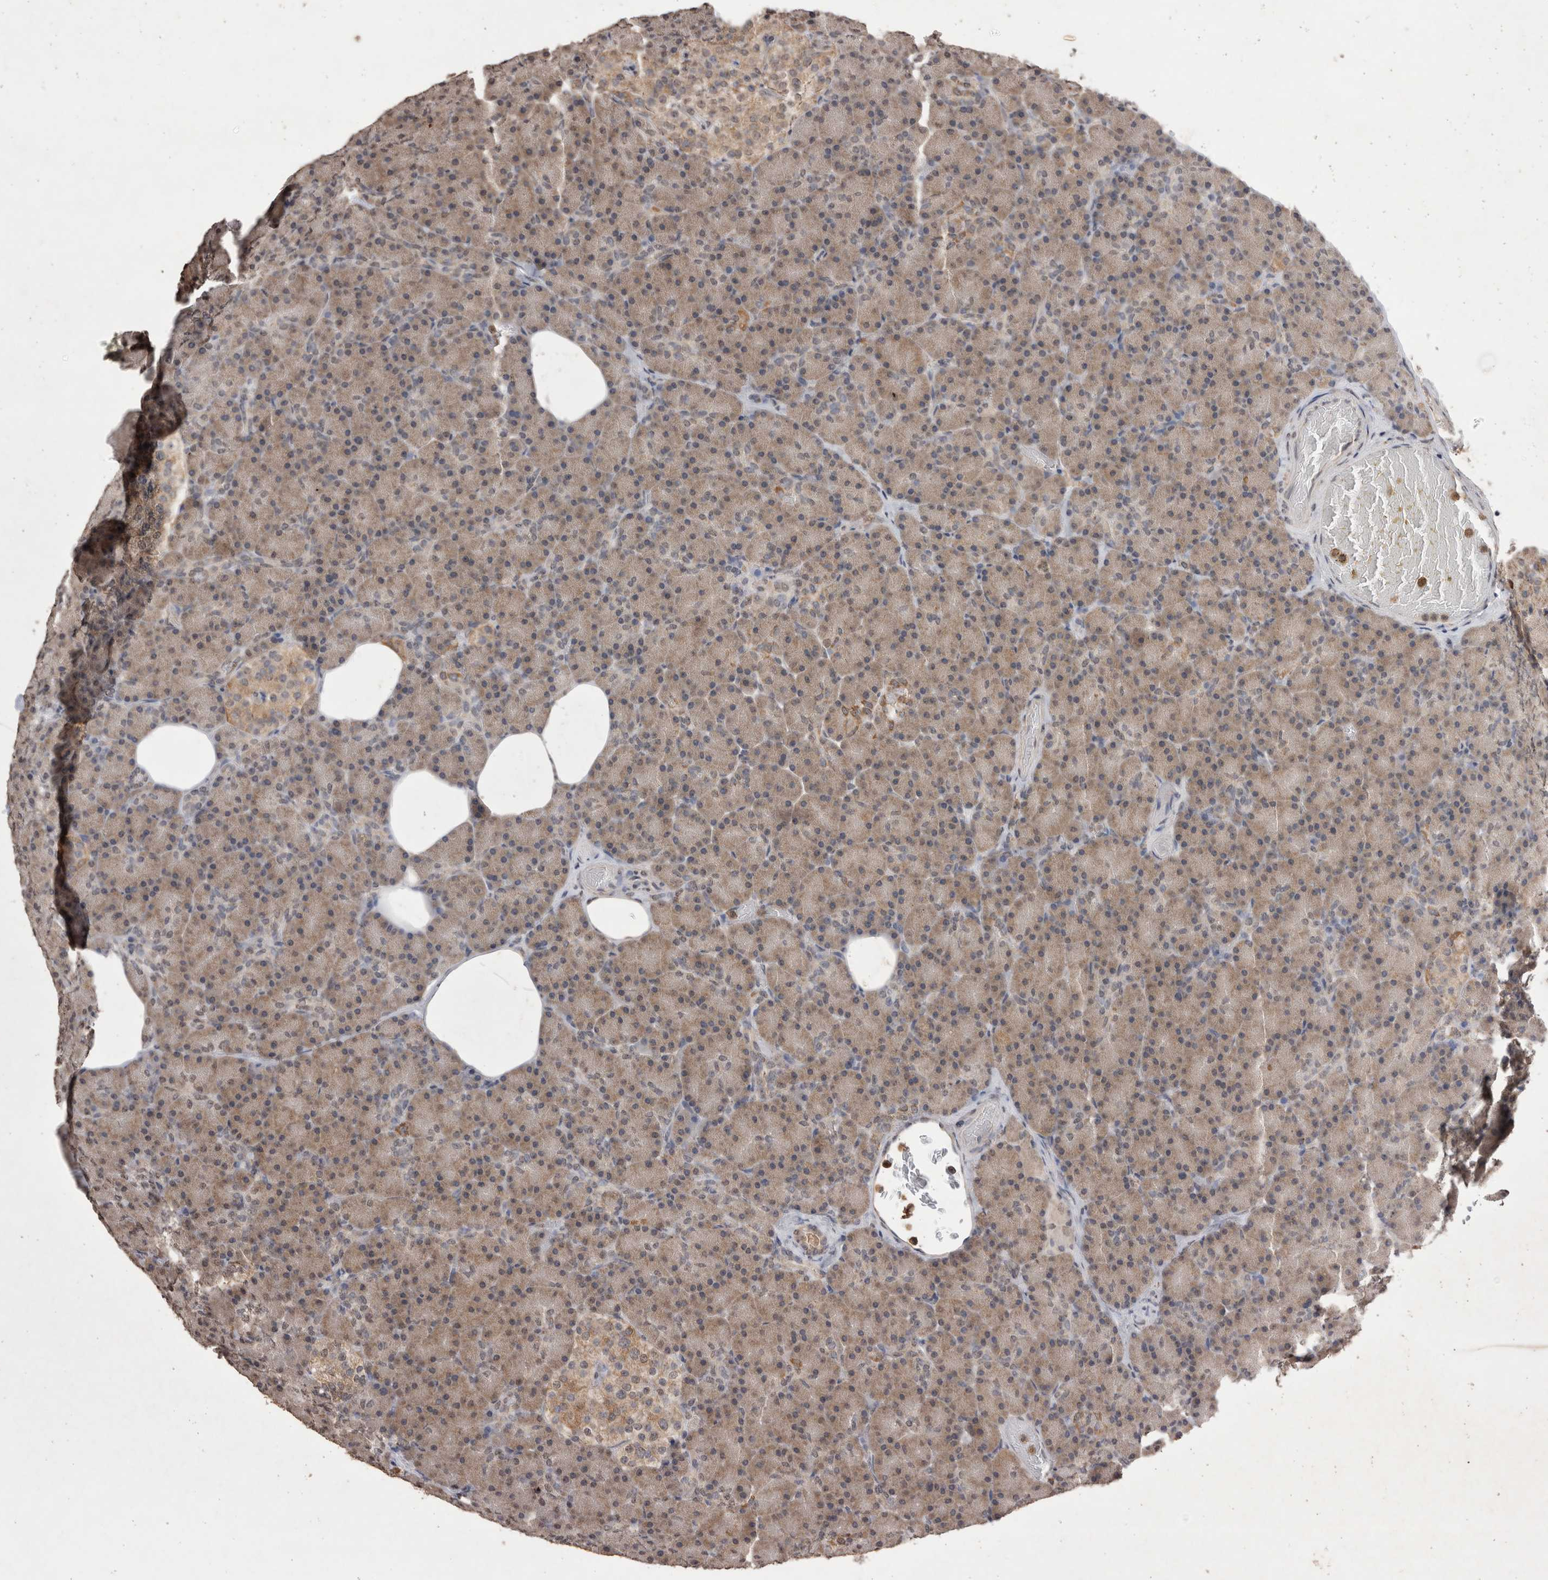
{"staining": {"intensity": "weak", "quantity": ">75%", "location": "cytoplasmic/membranous"}, "tissue": "pancreas", "cell_type": "Exocrine glandular cells", "image_type": "normal", "snomed": [{"axis": "morphology", "description": "Normal tissue, NOS"}, {"axis": "topography", "description": "Pancreas"}], "caption": "Immunohistochemistry image of unremarkable pancreas: human pancreas stained using immunohistochemistry (IHC) displays low levels of weak protein expression localized specifically in the cytoplasmic/membranous of exocrine glandular cells, appearing as a cytoplasmic/membranous brown color.", "gene": "GRK5", "patient": {"sex": "female", "age": 43}}